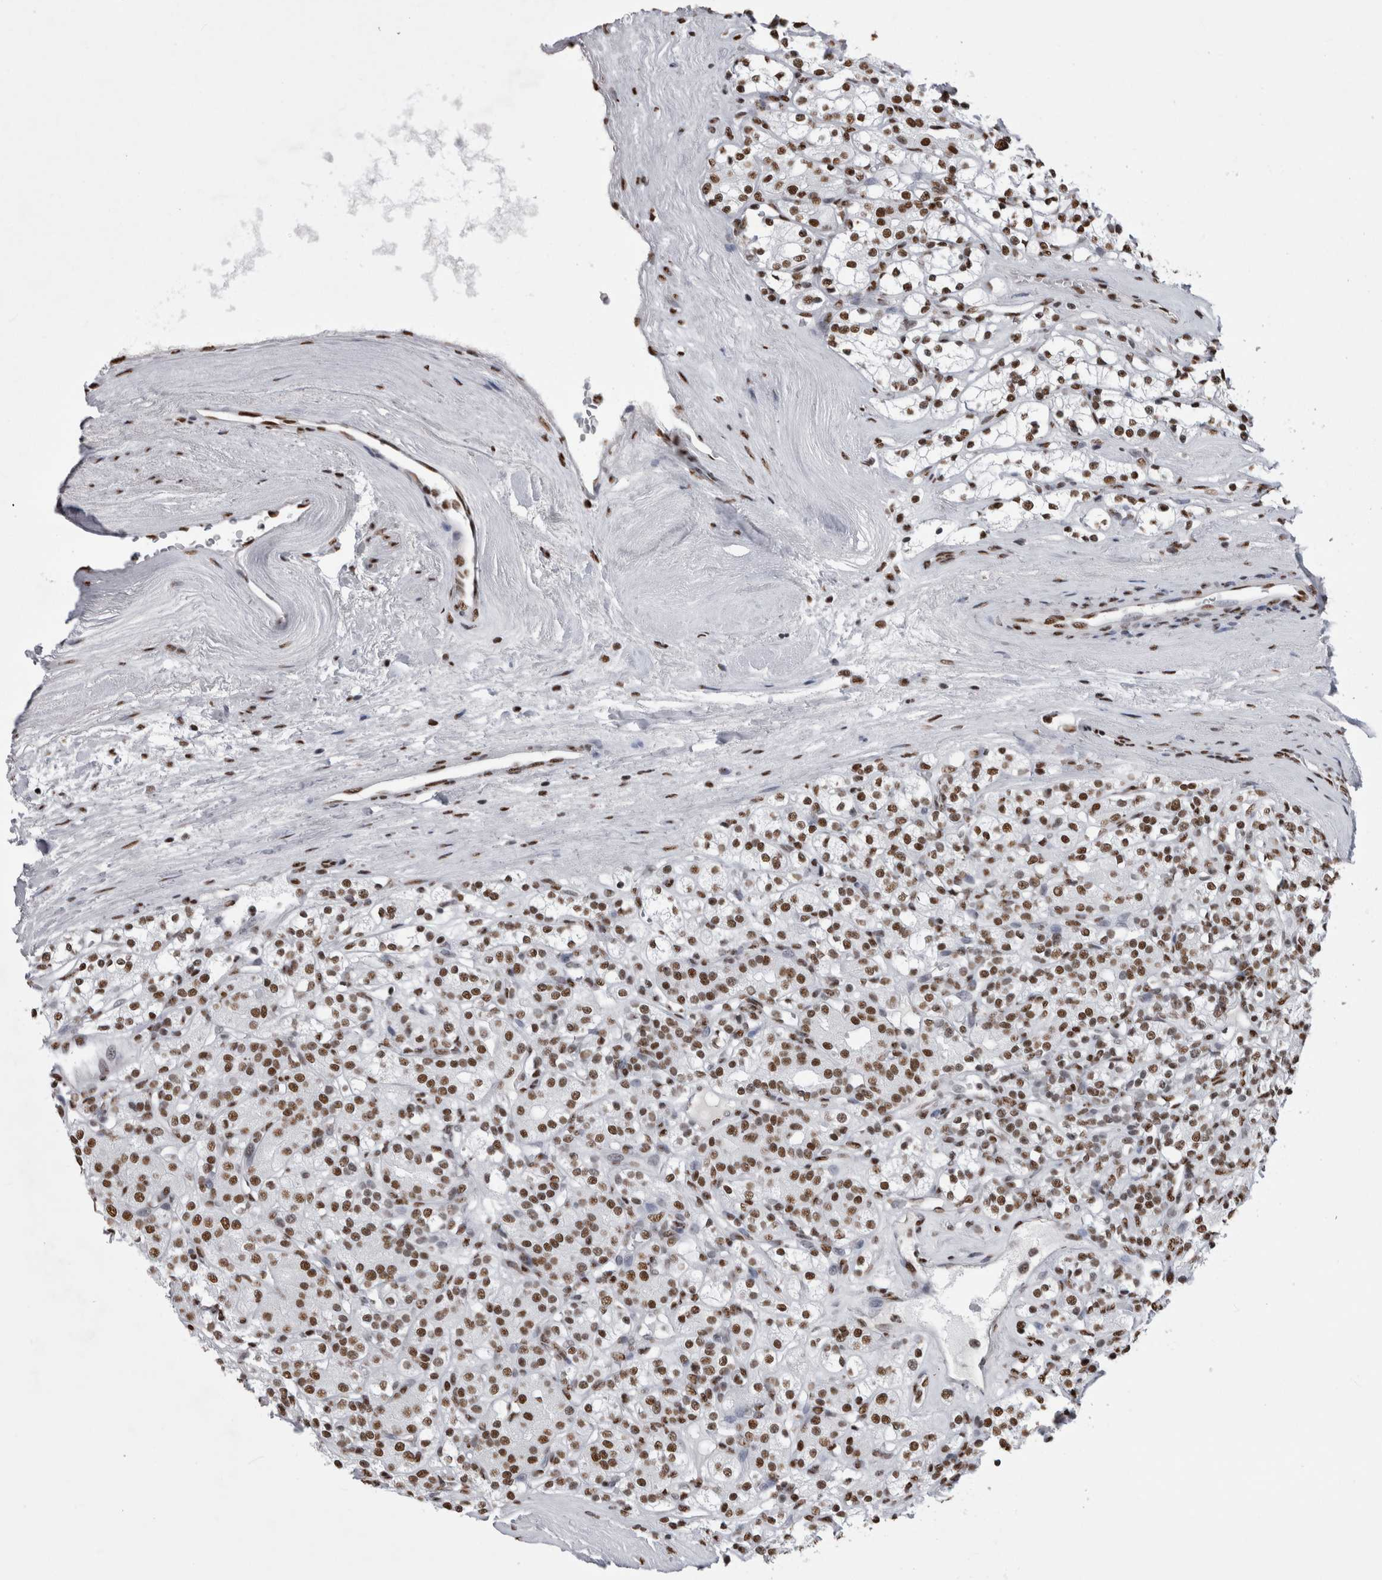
{"staining": {"intensity": "strong", "quantity": ">75%", "location": "nuclear"}, "tissue": "renal cancer", "cell_type": "Tumor cells", "image_type": "cancer", "snomed": [{"axis": "morphology", "description": "Adenocarcinoma, NOS"}, {"axis": "topography", "description": "Kidney"}], "caption": "Renal cancer stained with IHC shows strong nuclear positivity in approximately >75% of tumor cells.", "gene": "ALPK3", "patient": {"sex": "male", "age": 77}}